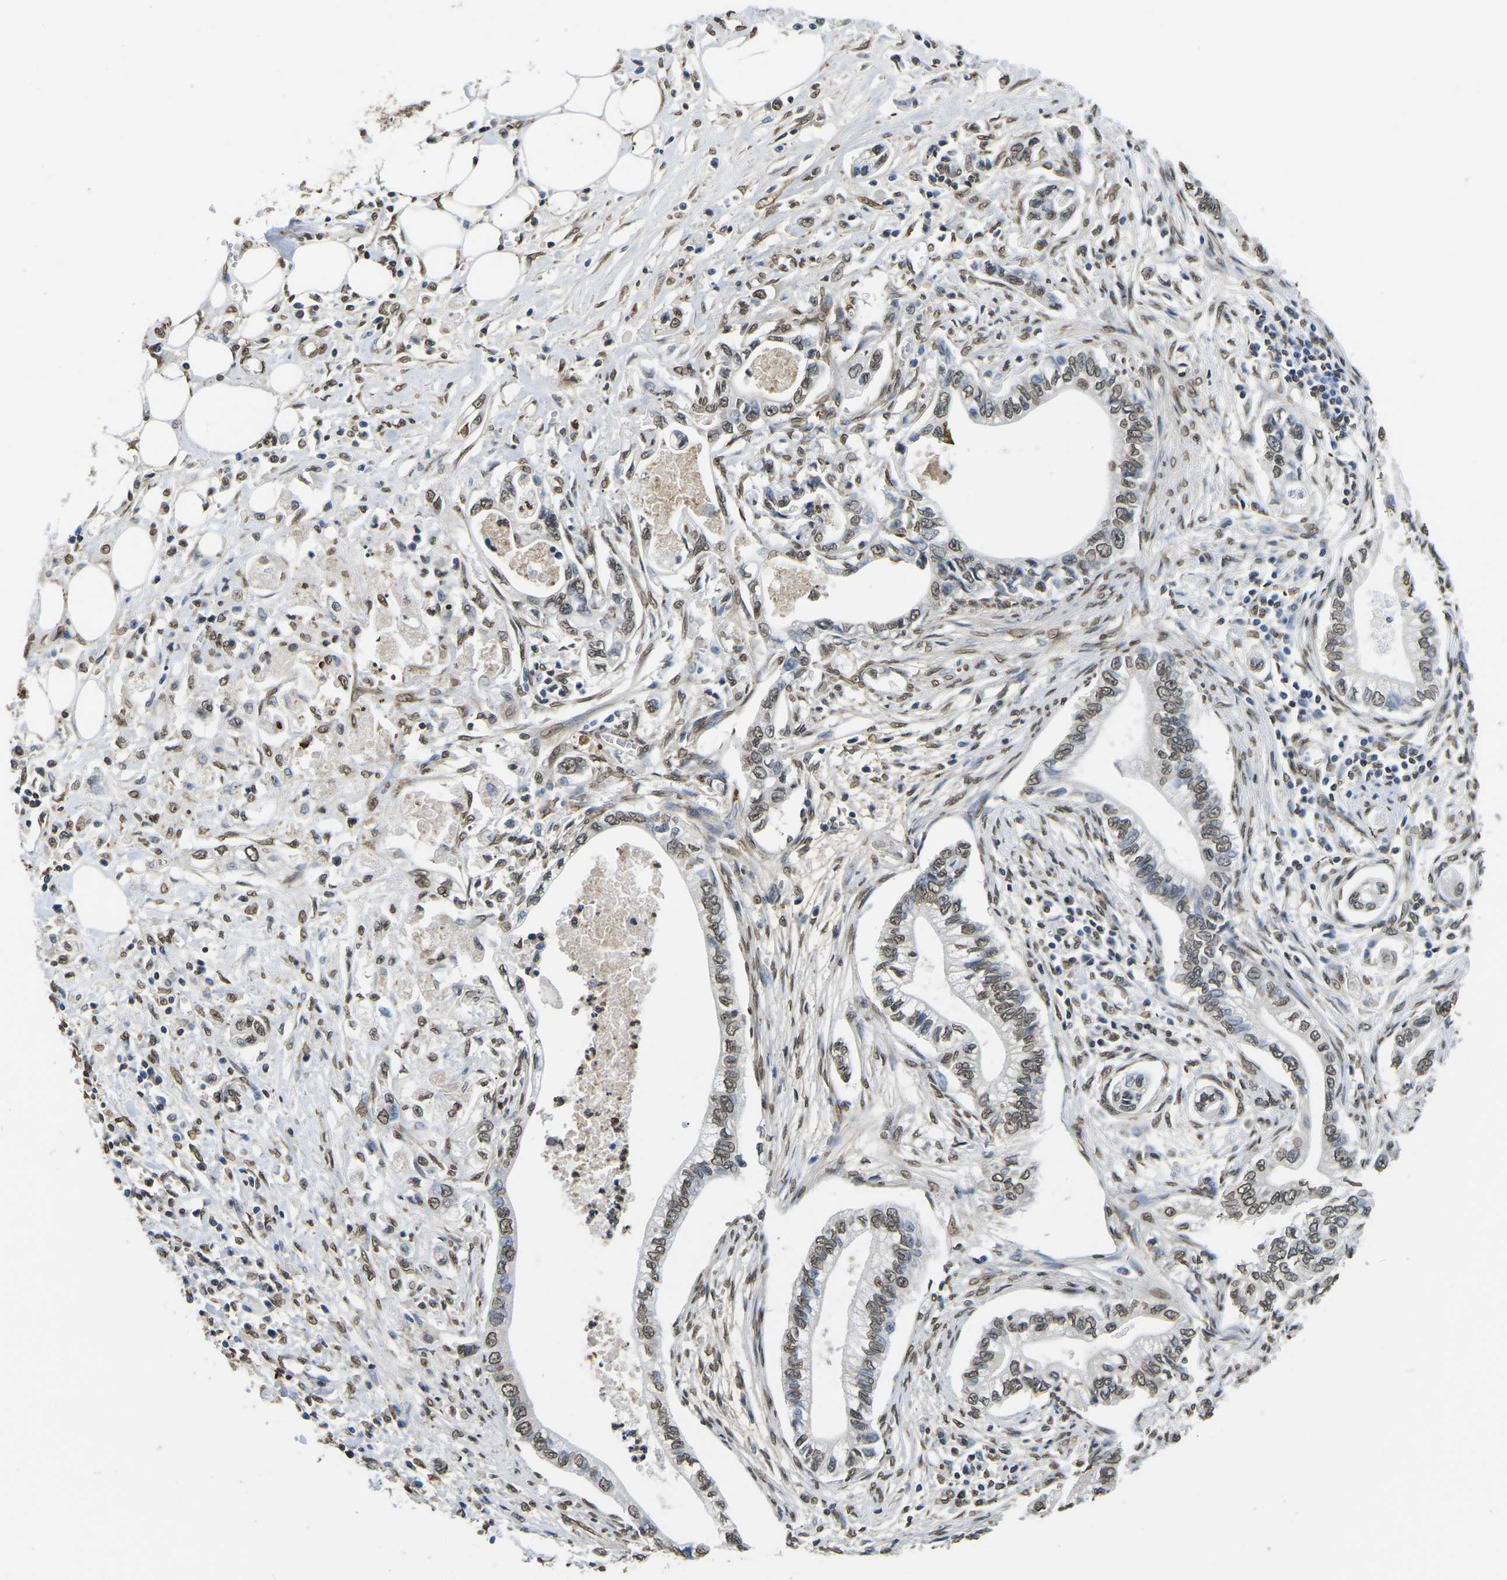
{"staining": {"intensity": "weak", "quantity": ">75%", "location": "nuclear"}, "tissue": "pancreatic cancer", "cell_type": "Tumor cells", "image_type": "cancer", "snomed": [{"axis": "morphology", "description": "Adenocarcinoma, NOS"}, {"axis": "topography", "description": "Pancreas"}], "caption": "Immunohistochemistry (IHC) of pancreatic cancer (adenocarcinoma) exhibits low levels of weak nuclear staining in approximately >75% of tumor cells. (IHC, brightfield microscopy, high magnification).", "gene": "SCNN1B", "patient": {"sex": "male", "age": 56}}